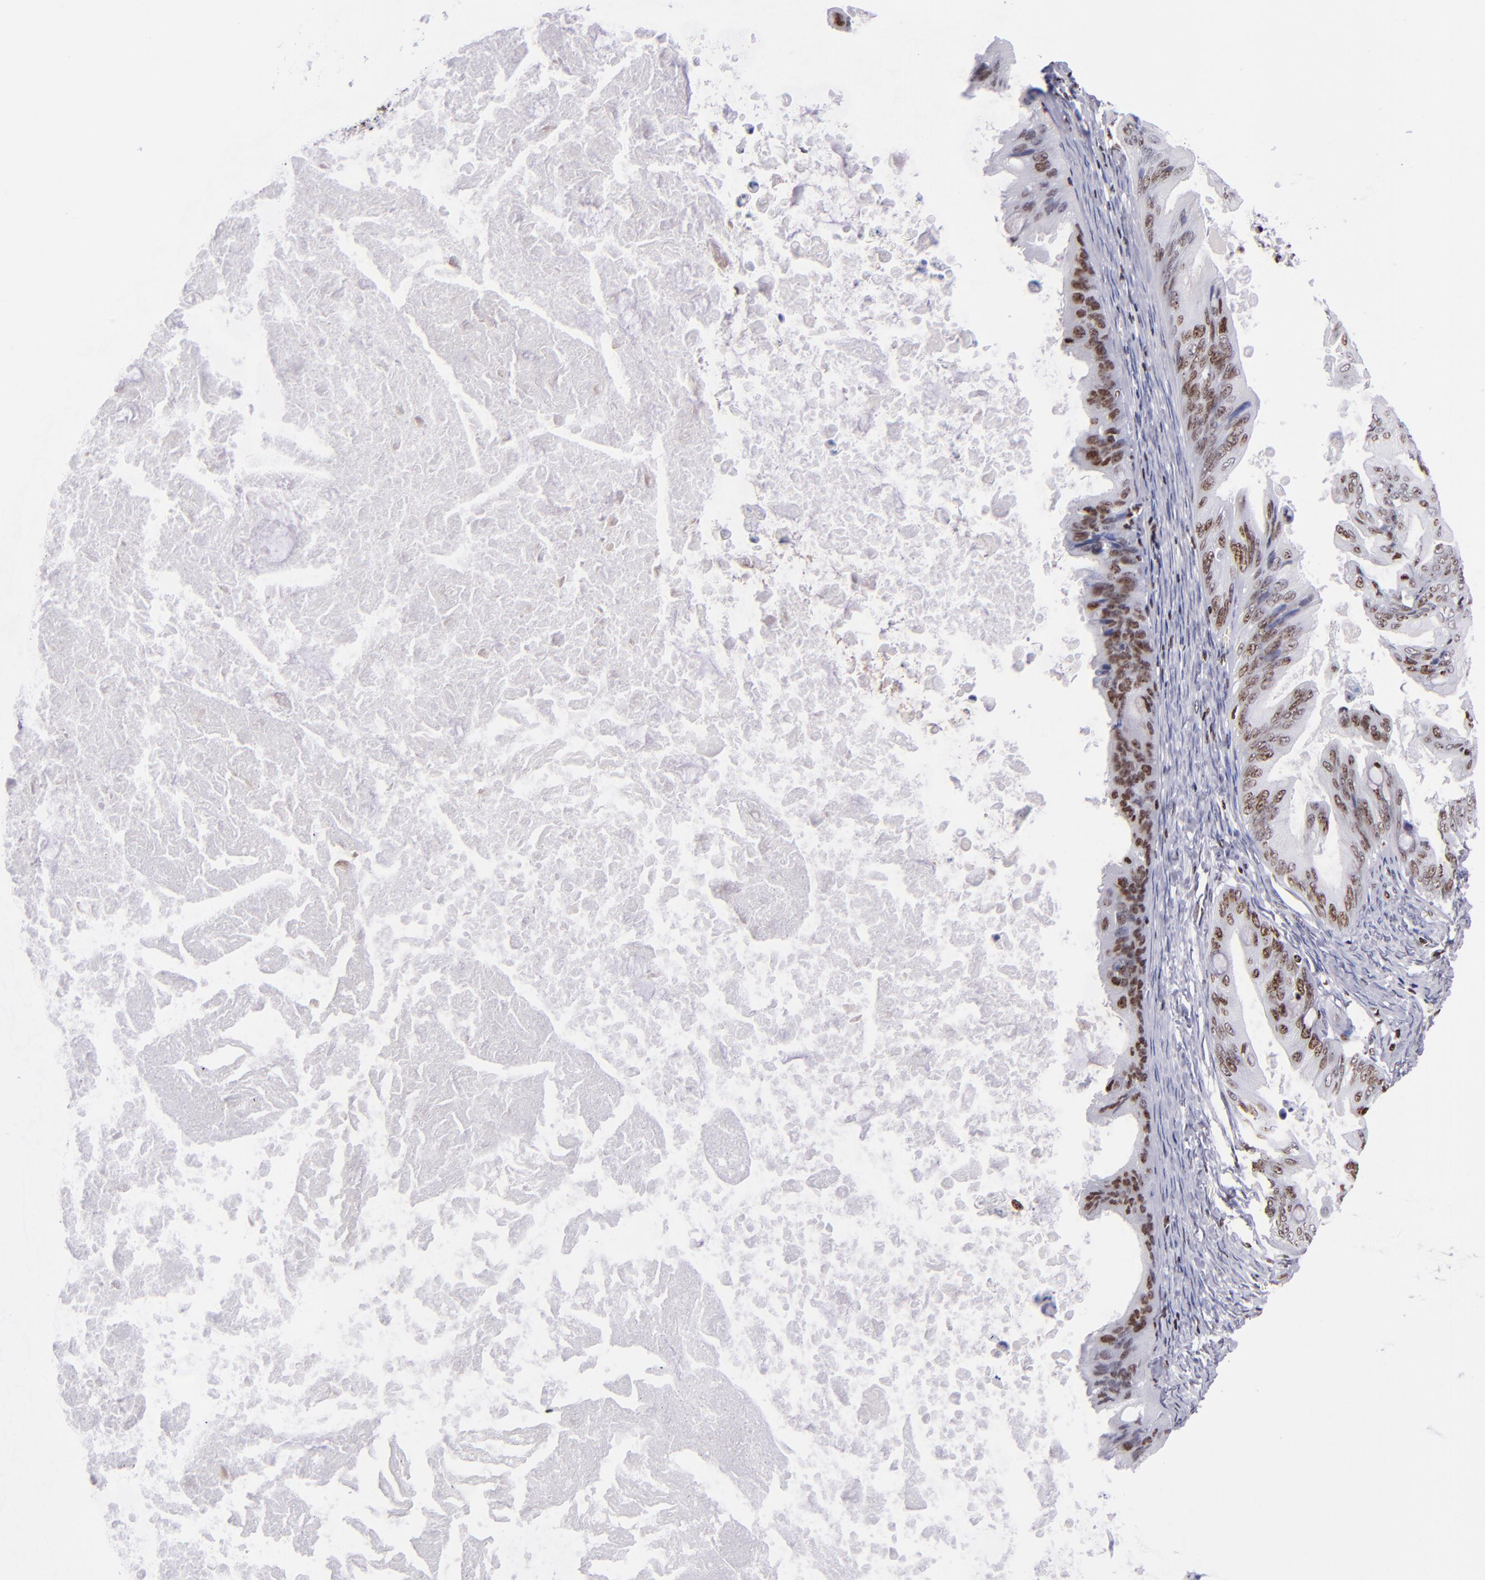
{"staining": {"intensity": "moderate", "quantity": "25%-75%", "location": "nuclear"}, "tissue": "ovarian cancer", "cell_type": "Tumor cells", "image_type": "cancer", "snomed": [{"axis": "morphology", "description": "Cystadenocarcinoma, mucinous, NOS"}, {"axis": "topography", "description": "Ovary"}], "caption": "Moderate nuclear positivity is appreciated in about 25%-75% of tumor cells in mucinous cystadenocarcinoma (ovarian). (DAB IHC, brown staining for protein, blue staining for nuclei).", "gene": "CDKL5", "patient": {"sex": "female", "age": 37}}